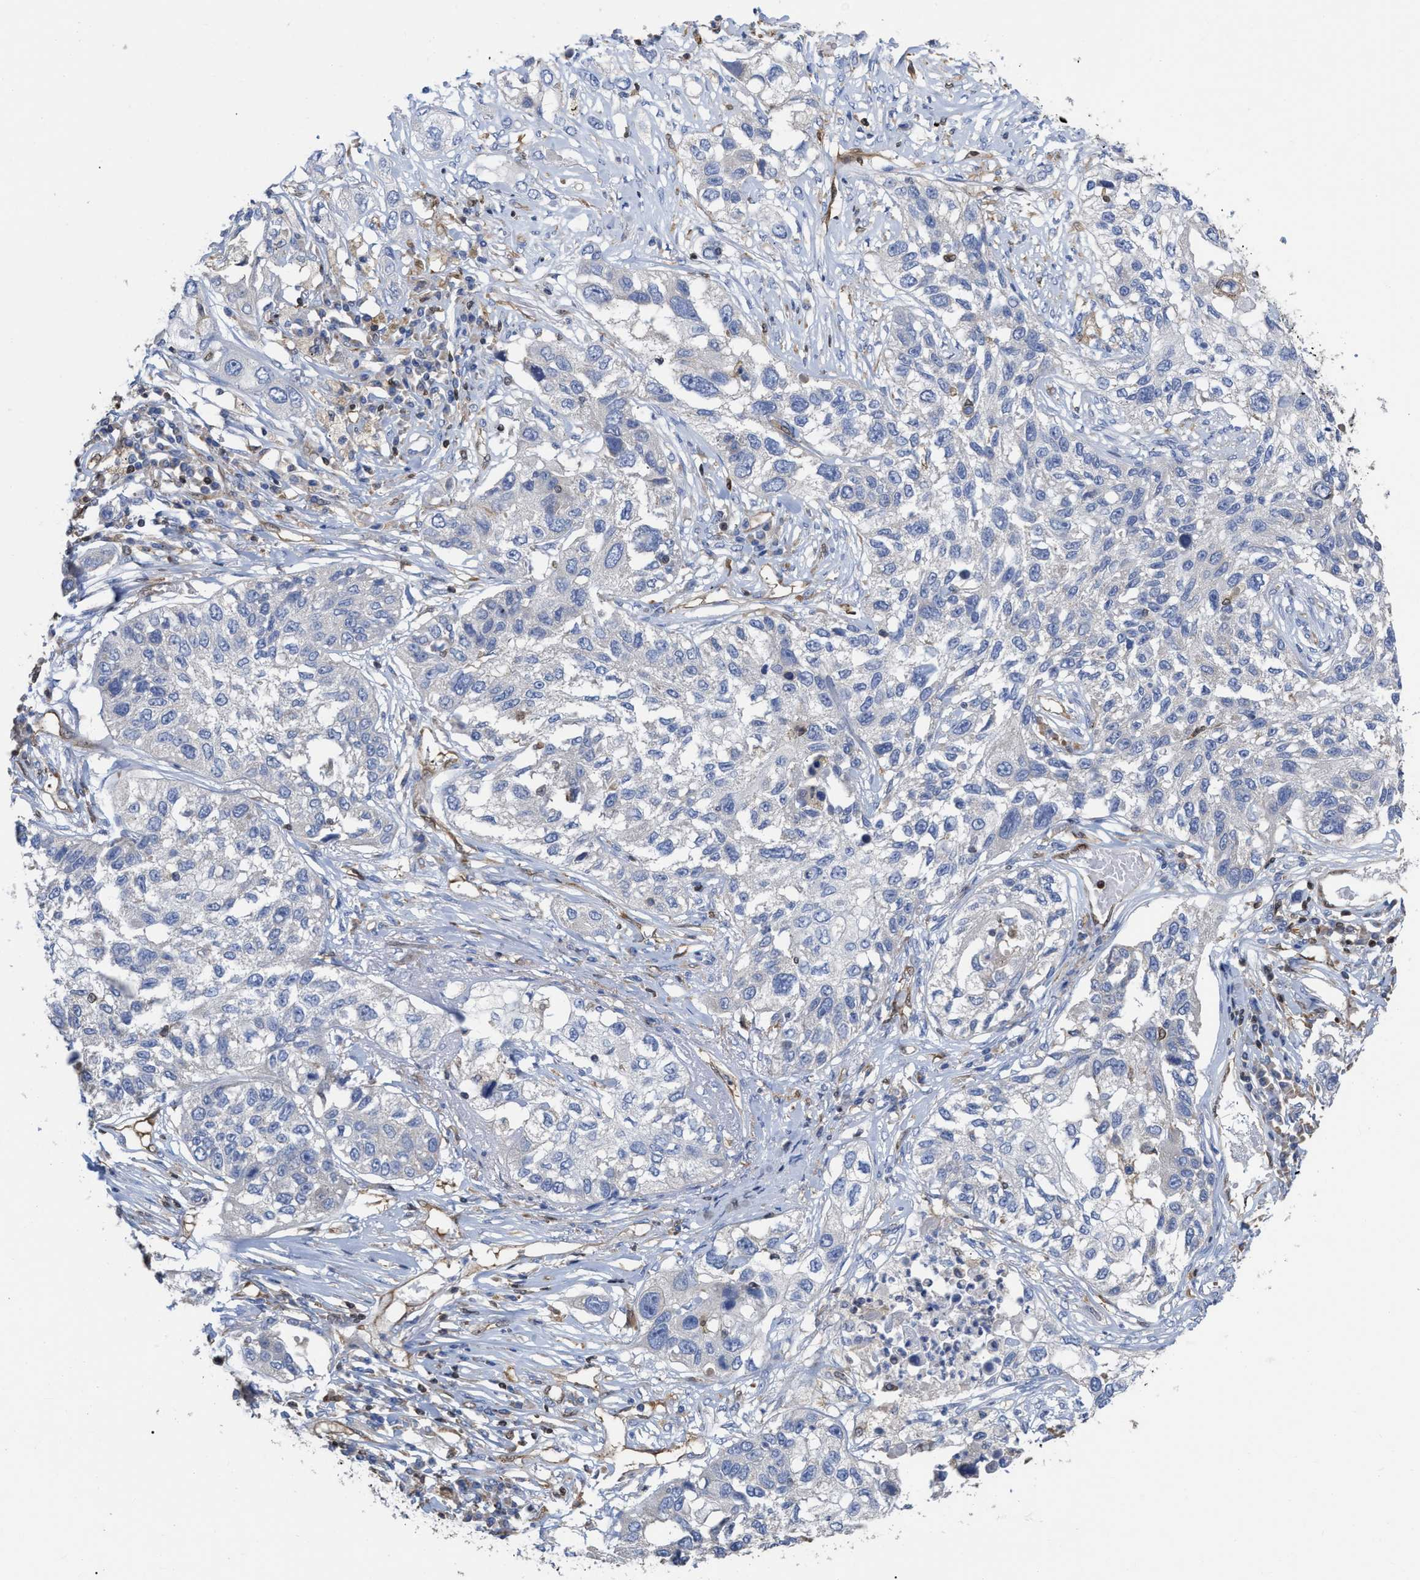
{"staining": {"intensity": "negative", "quantity": "none", "location": "none"}, "tissue": "lung cancer", "cell_type": "Tumor cells", "image_type": "cancer", "snomed": [{"axis": "morphology", "description": "Squamous cell carcinoma, NOS"}, {"axis": "topography", "description": "Lung"}], "caption": "High power microscopy micrograph of an IHC micrograph of lung squamous cell carcinoma, revealing no significant expression in tumor cells. (DAB (3,3'-diaminobenzidine) immunohistochemistry (IHC) with hematoxylin counter stain).", "gene": "GIMAP4", "patient": {"sex": "male", "age": 71}}